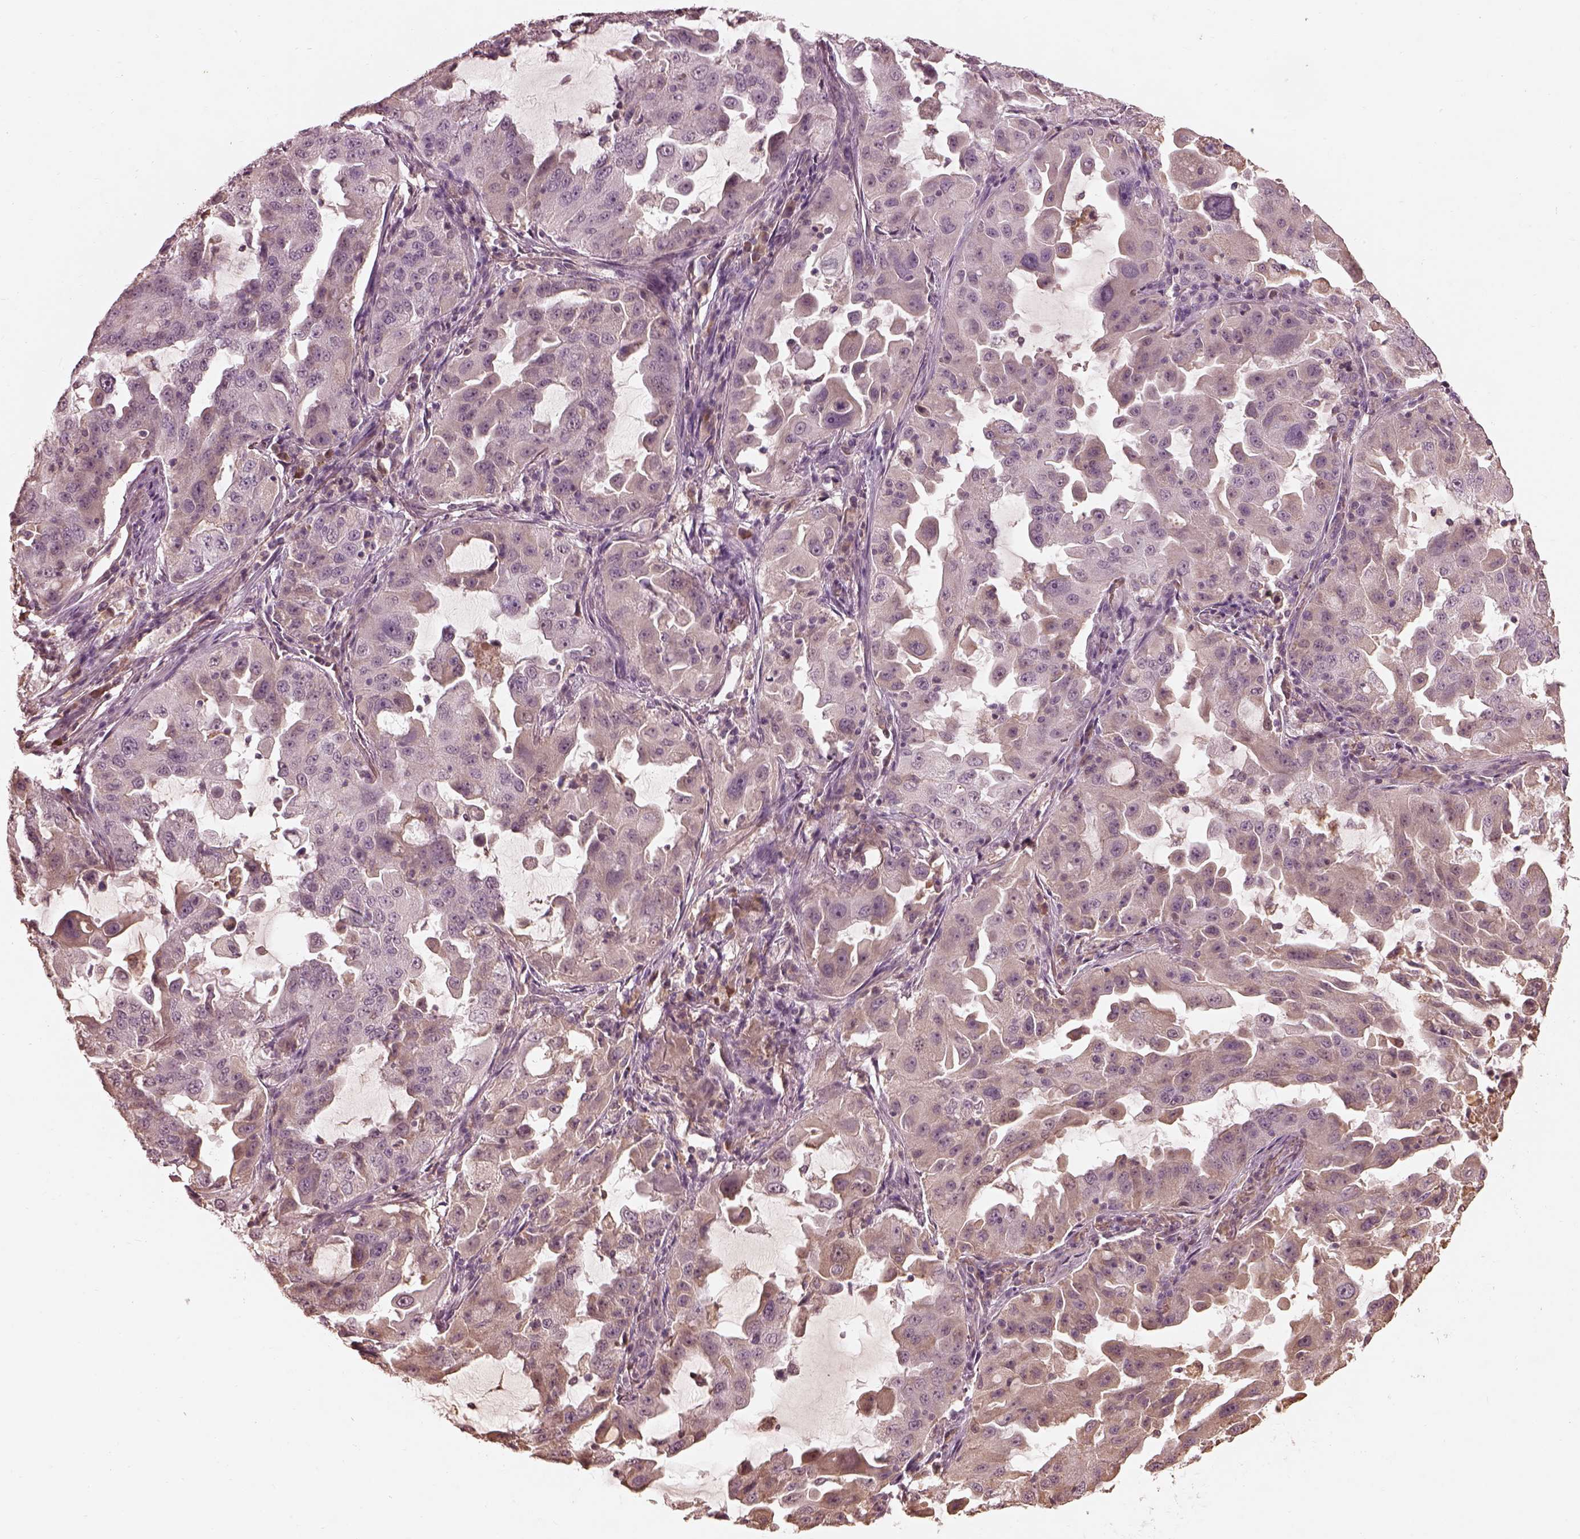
{"staining": {"intensity": "weak", "quantity": "<25%", "location": "cytoplasmic/membranous"}, "tissue": "lung cancer", "cell_type": "Tumor cells", "image_type": "cancer", "snomed": [{"axis": "morphology", "description": "Adenocarcinoma, NOS"}, {"axis": "topography", "description": "Lung"}], "caption": "IHC histopathology image of neoplastic tissue: human lung cancer (adenocarcinoma) stained with DAB (3,3'-diaminobenzidine) displays no significant protein staining in tumor cells. The staining is performed using DAB brown chromogen with nuclei counter-stained in using hematoxylin.", "gene": "CALR3", "patient": {"sex": "female", "age": 61}}